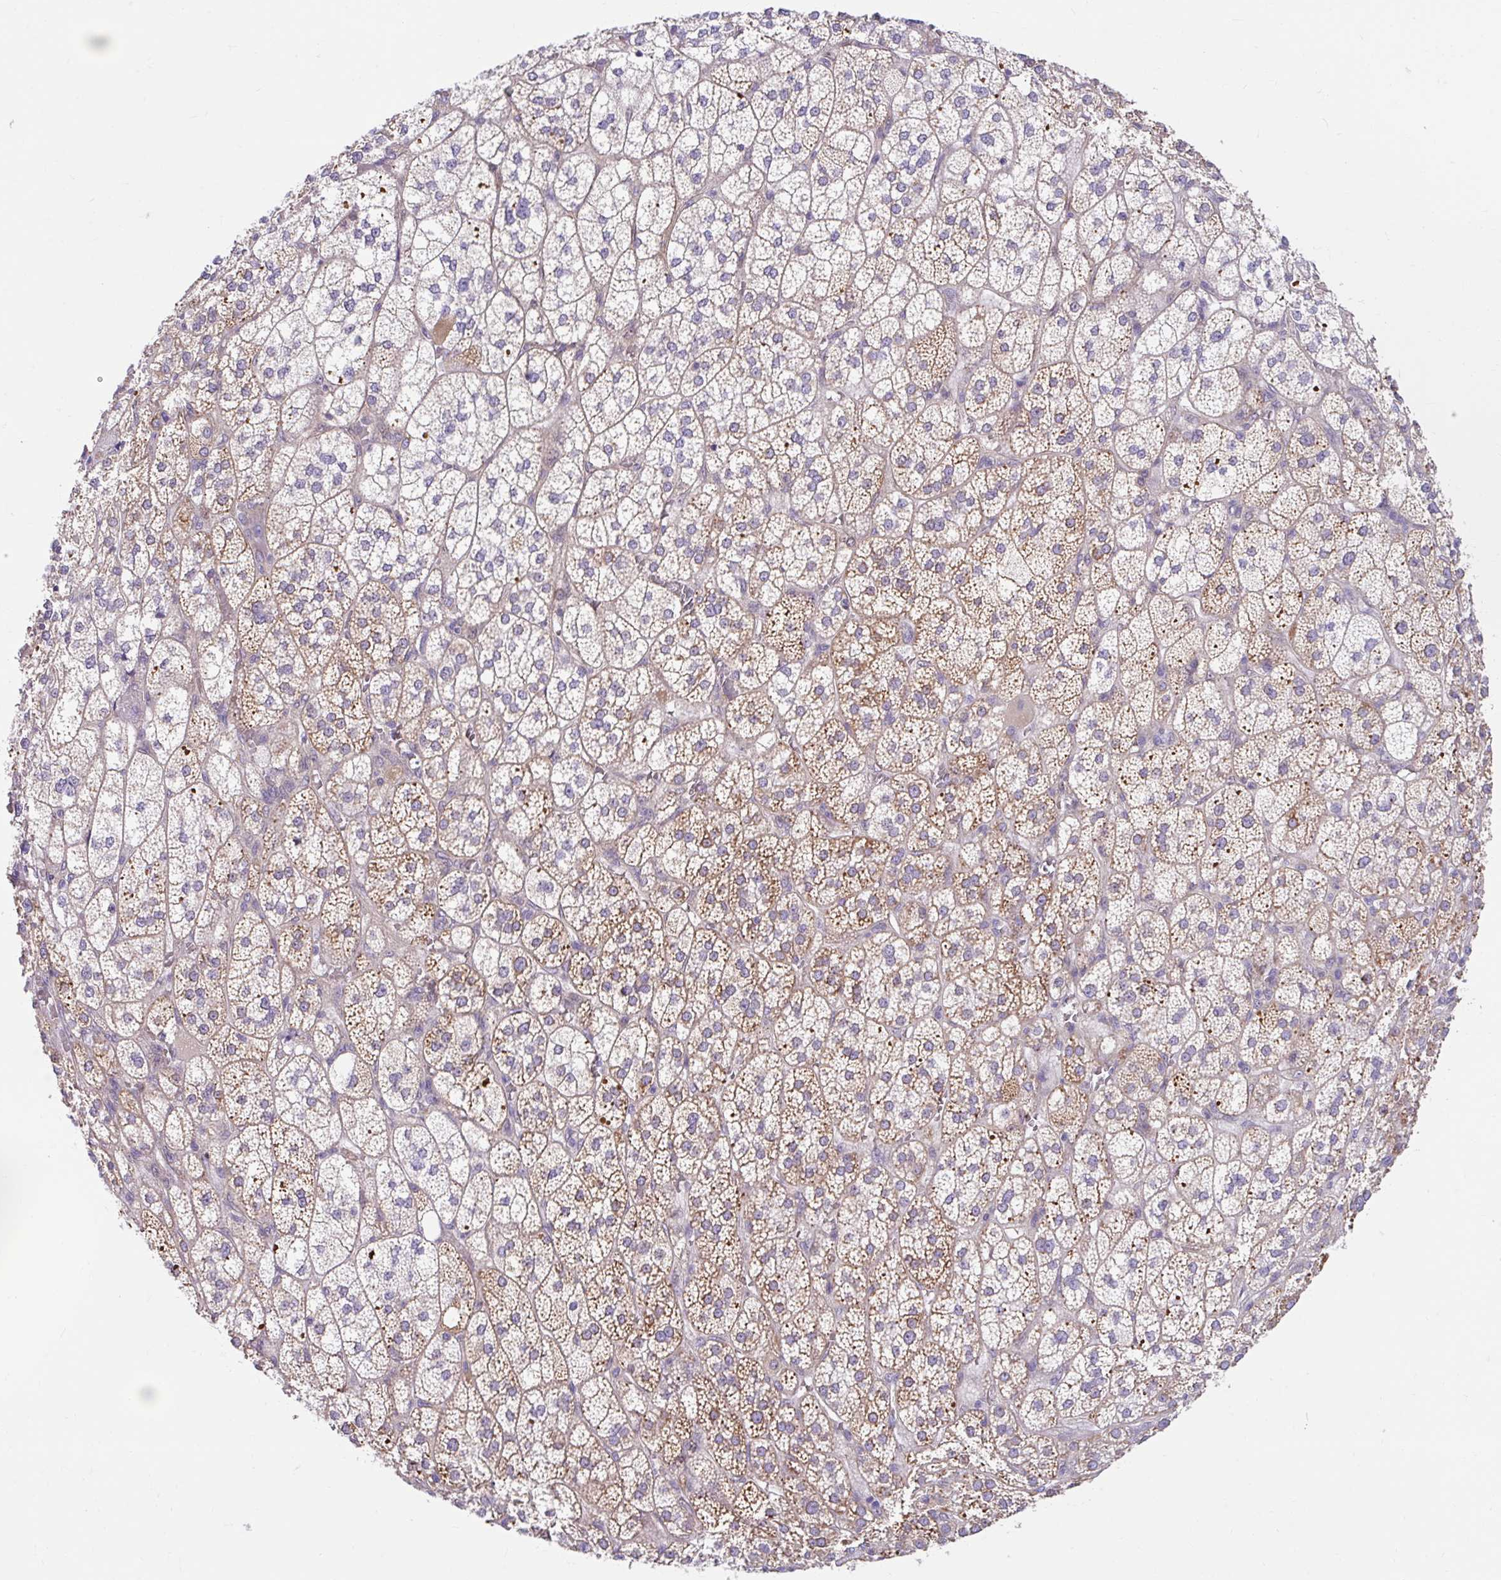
{"staining": {"intensity": "moderate", "quantity": ">75%", "location": "cytoplasmic/membranous"}, "tissue": "adrenal gland", "cell_type": "Glandular cells", "image_type": "normal", "snomed": [{"axis": "morphology", "description": "Normal tissue, NOS"}, {"axis": "topography", "description": "Adrenal gland"}], "caption": "A brown stain labels moderate cytoplasmic/membranous staining of a protein in glandular cells of benign adrenal gland. (brown staining indicates protein expression, while blue staining denotes nuclei).", "gene": "NT5C1B", "patient": {"sex": "female", "age": 60}}